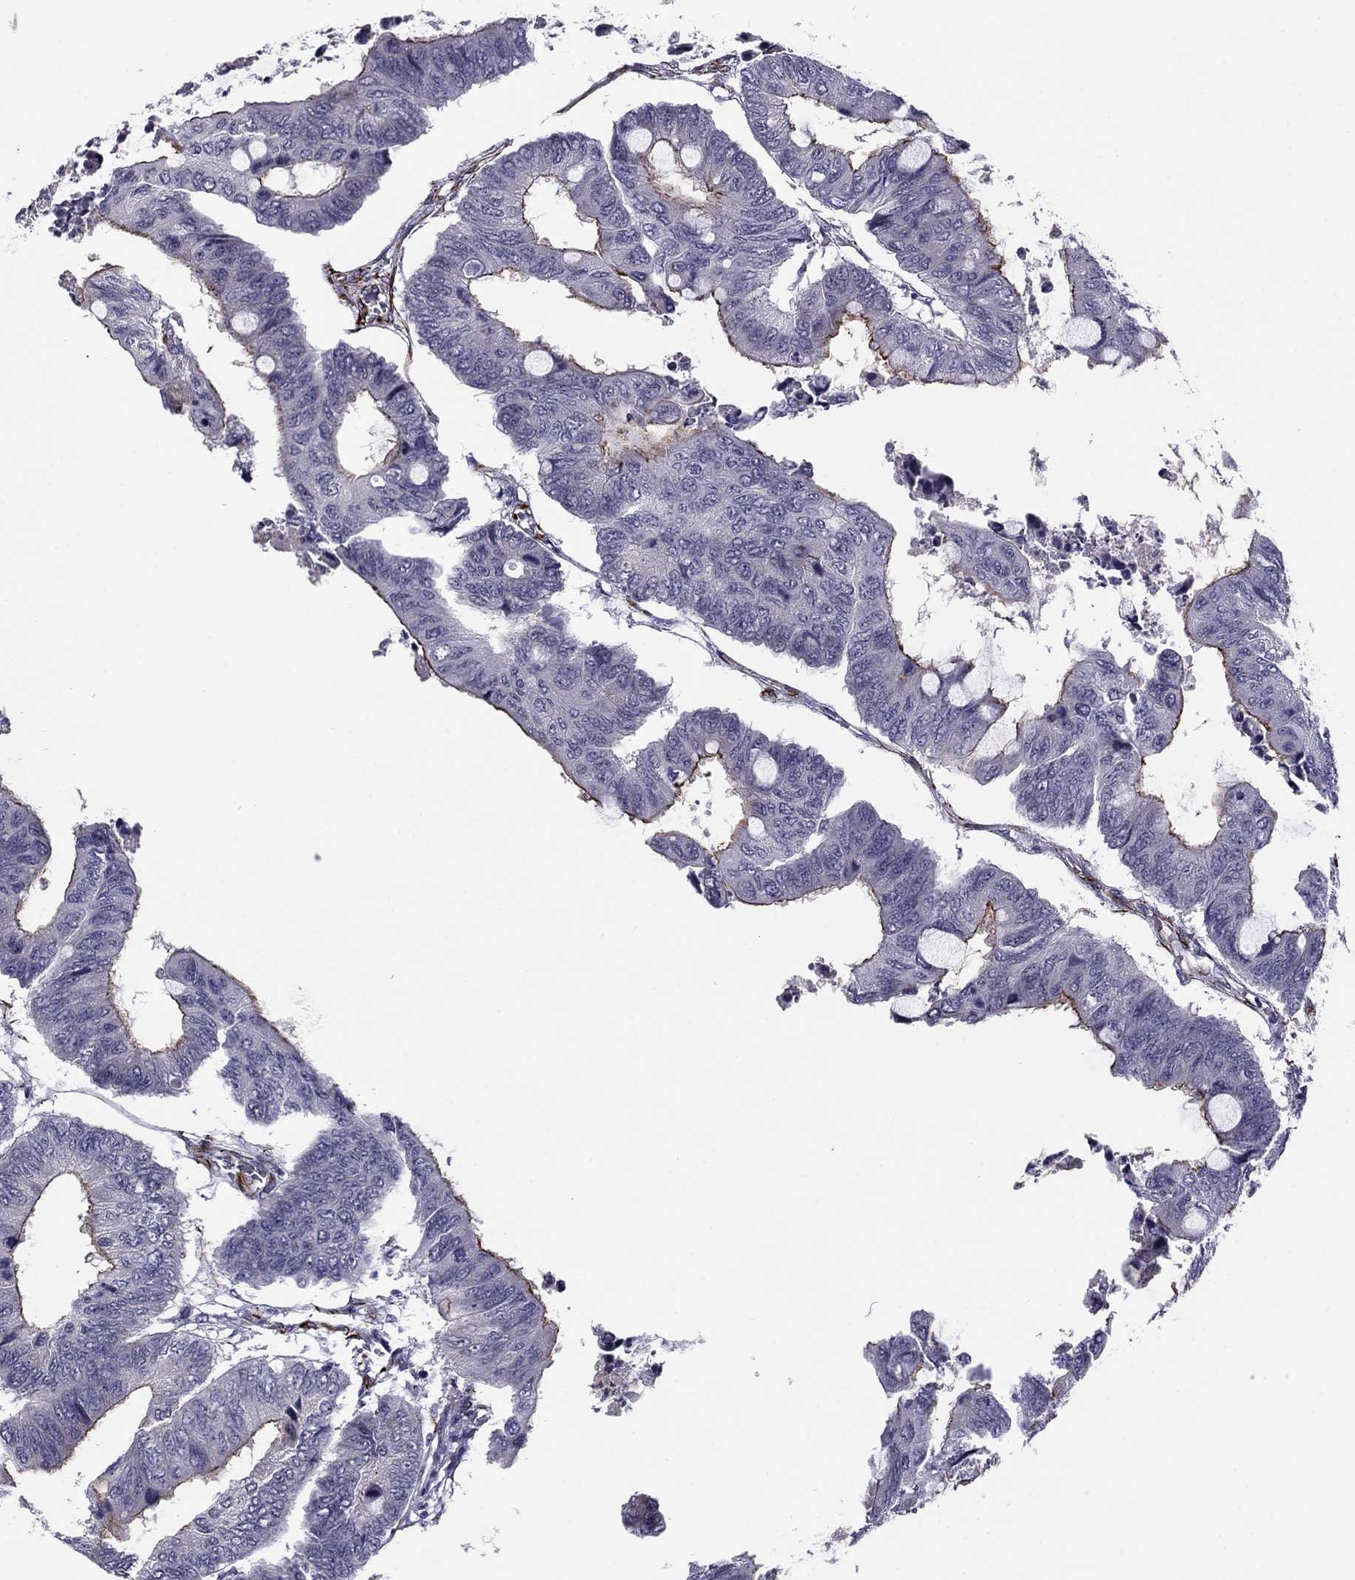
{"staining": {"intensity": "moderate", "quantity": "<25%", "location": "cytoplasmic/membranous"}, "tissue": "colorectal cancer", "cell_type": "Tumor cells", "image_type": "cancer", "snomed": [{"axis": "morphology", "description": "Normal tissue, NOS"}, {"axis": "morphology", "description": "Adenocarcinoma, NOS"}, {"axis": "topography", "description": "Rectum"}, {"axis": "topography", "description": "Peripheral nerve tissue"}], "caption": "Immunohistochemistry (DAB (3,3'-diaminobenzidine)) staining of human colorectal cancer demonstrates moderate cytoplasmic/membranous protein staining in about <25% of tumor cells. Using DAB (3,3'-diaminobenzidine) (brown) and hematoxylin (blue) stains, captured at high magnification using brightfield microscopy.", "gene": "ANKS4B", "patient": {"sex": "male", "age": 92}}